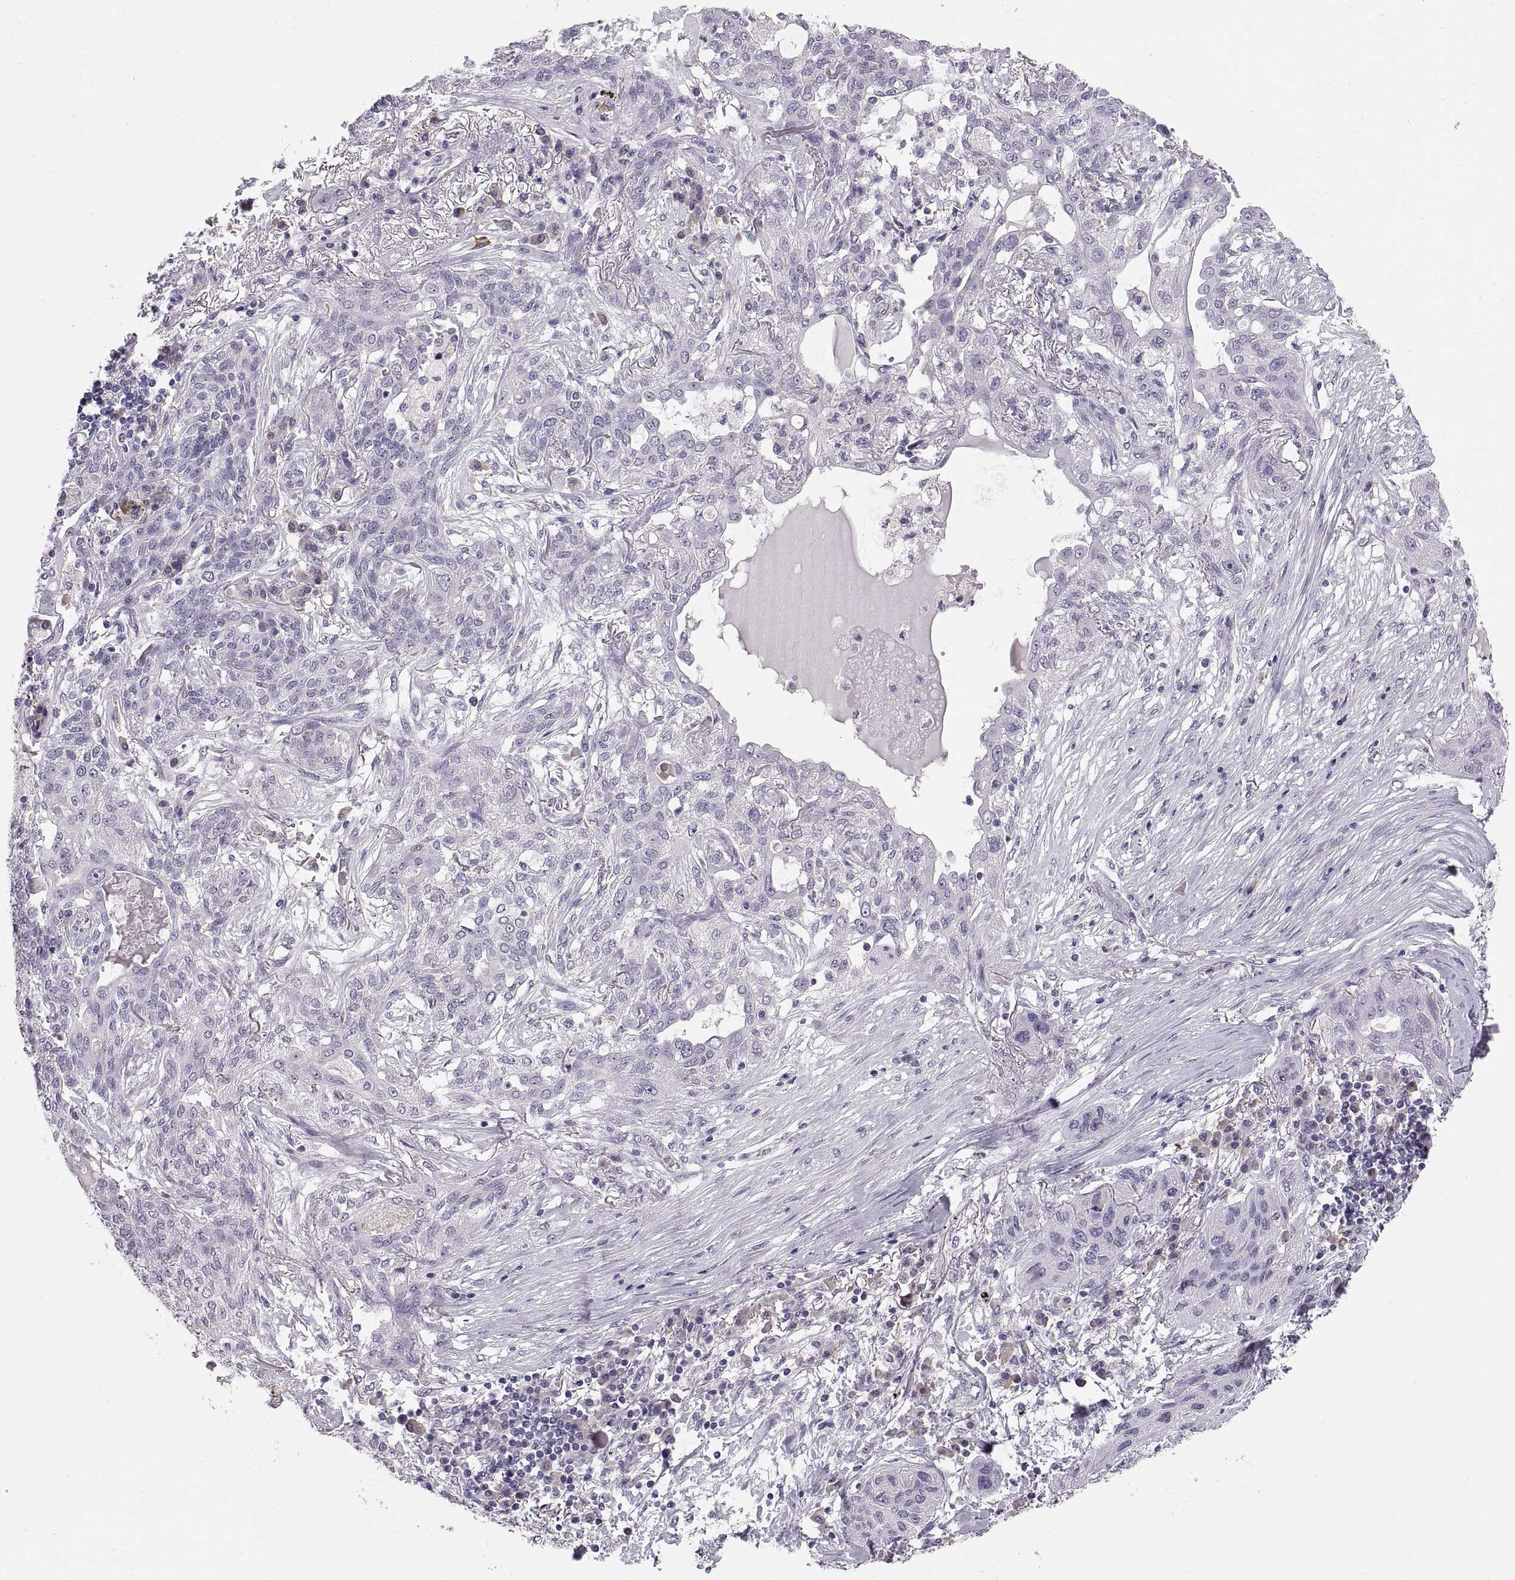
{"staining": {"intensity": "negative", "quantity": "none", "location": "none"}, "tissue": "lung cancer", "cell_type": "Tumor cells", "image_type": "cancer", "snomed": [{"axis": "morphology", "description": "Squamous cell carcinoma, NOS"}, {"axis": "topography", "description": "Lung"}], "caption": "A micrograph of human lung cancer (squamous cell carcinoma) is negative for staining in tumor cells.", "gene": "MAGEB18", "patient": {"sex": "female", "age": 70}}